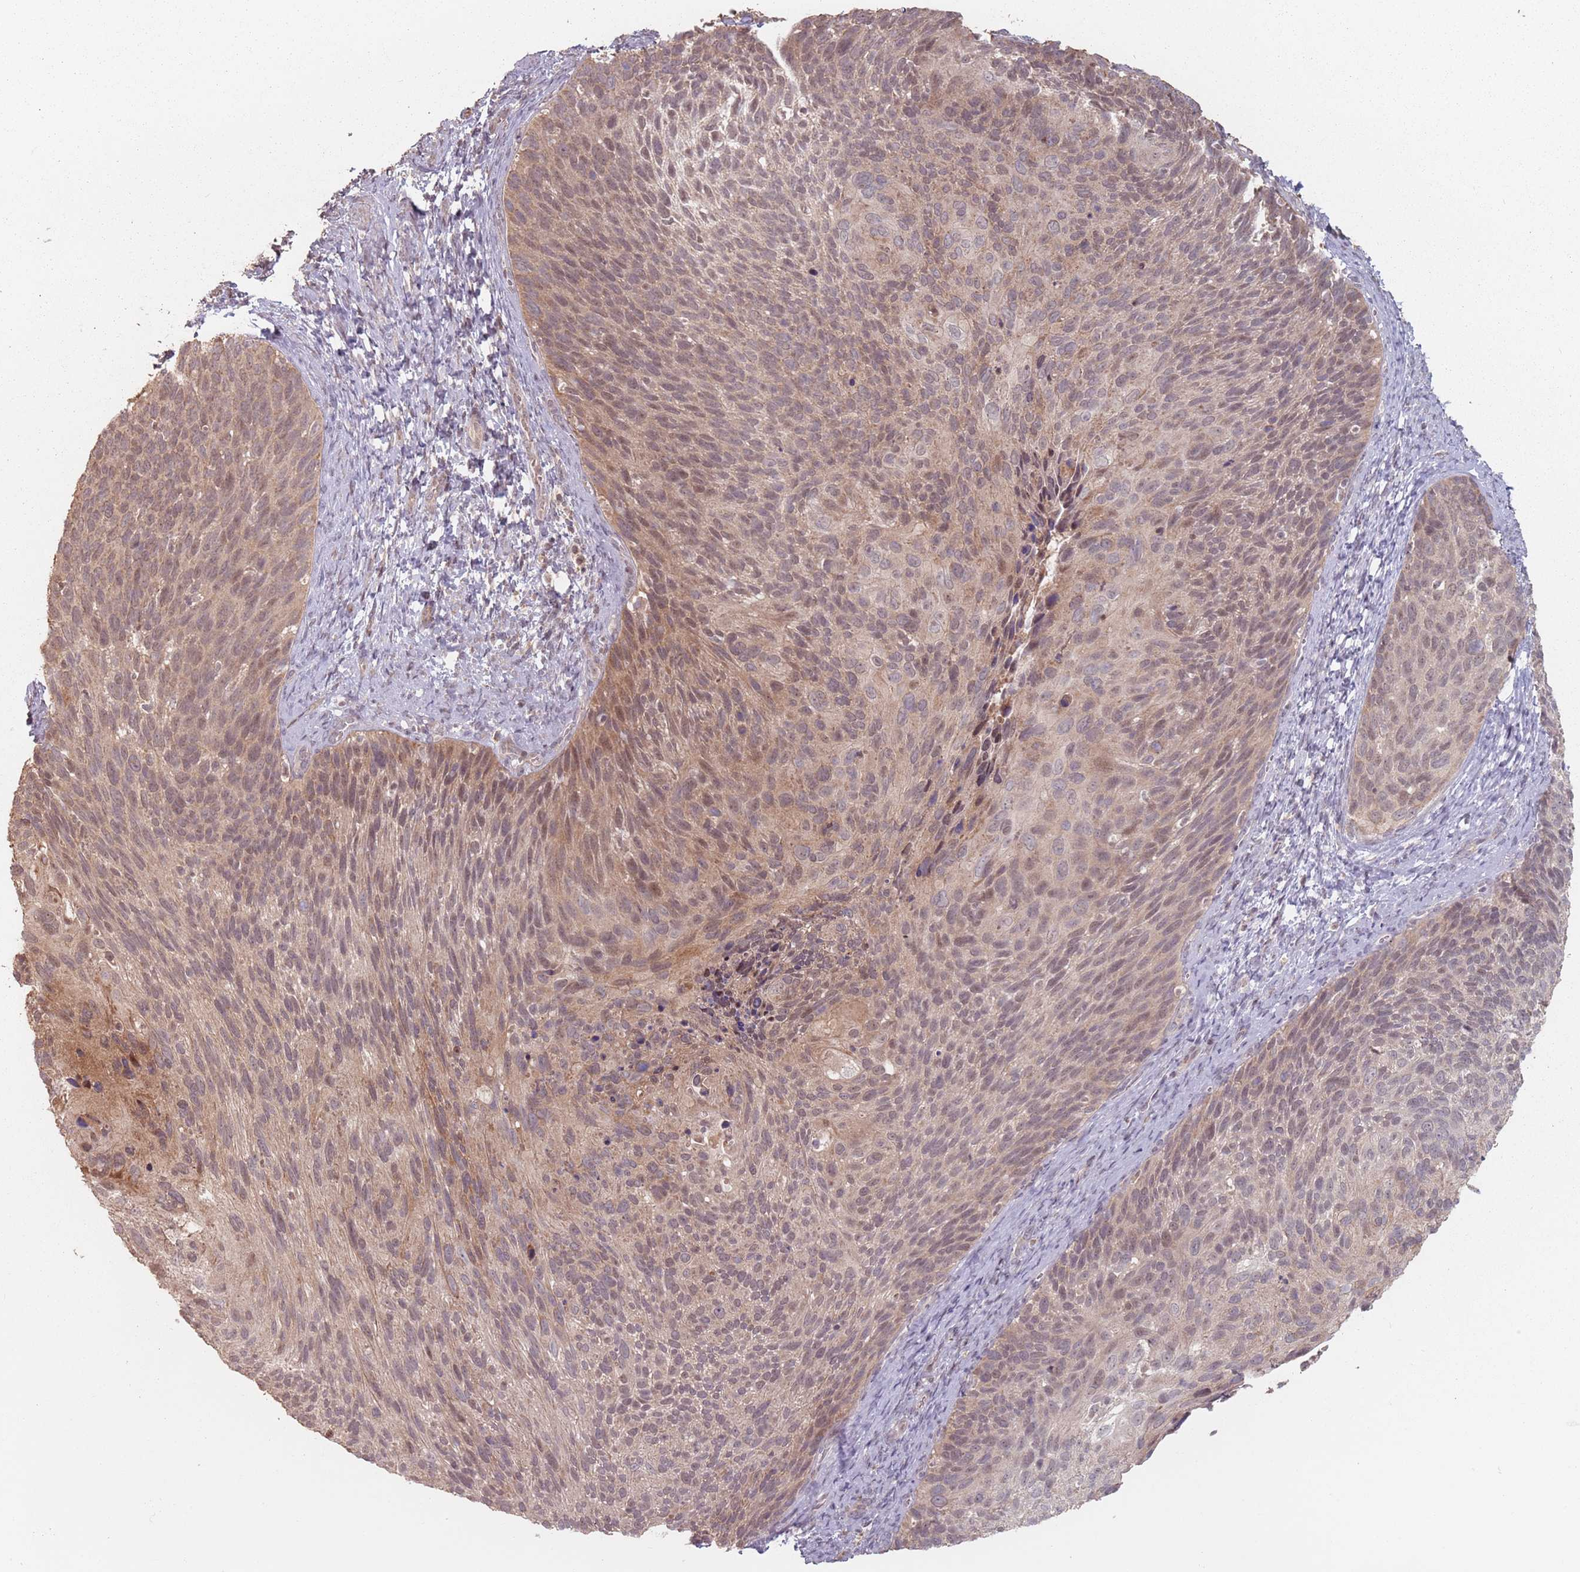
{"staining": {"intensity": "moderate", "quantity": ">75%", "location": "cytoplasmic/membranous,nuclear"}, "tissue": "cervical cancer", "cell_type": "Tumor cells", "image_type": "cancer", "snomed": [{"axis": "morphology", "description": "Squamous cell carcinoma, NOS"}, {"axis": "topography", "description": "Cervix"}], "caption": "The histopathology image demonstrates a brown stain indicating the presence of a protein in the cytoplasmic/membranous and nuclear of tumor cells in squamous cell carcinoma (cervical).", "gene": "VPS52", "patient": {"sex": "female", "age": 80}}